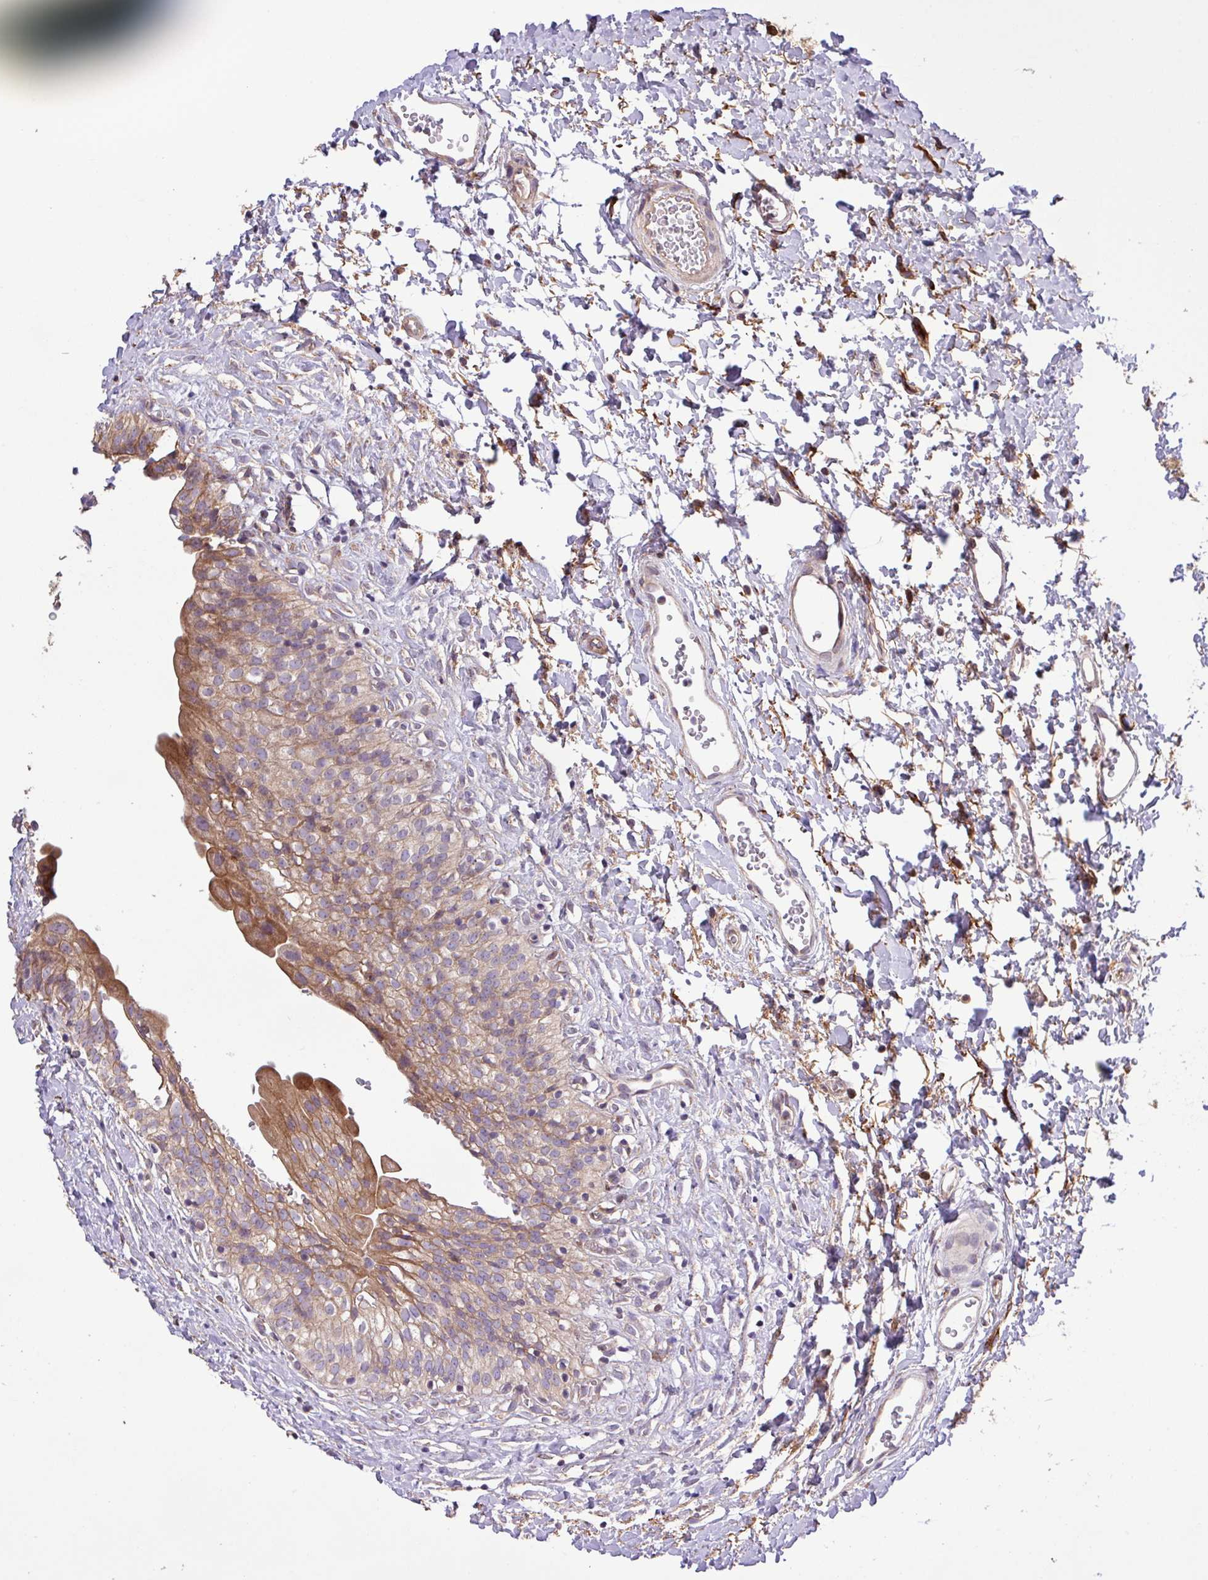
{"staining": {"intensity": "moderate", "quantity": ">75%", "location": "cytoplasmic/membranous"}, "tissue": "urinary bladder", "cell_type": "Urothelial cells", "image_type": "normal", "snomed": [{"axis": "morphology", "description": "Normal tissue, NOS"}, {"axis": "topography", "description": "Urinary bladder"}], "caption": "Approximately >75% of urothelial cells in normal urinary bladder display moderate cytoplasmic/membranous protein staining as visualized by brown immunohistochemical staining.", "gene": "MEGF6", "patient": {"sex": "male", "age": 51}}